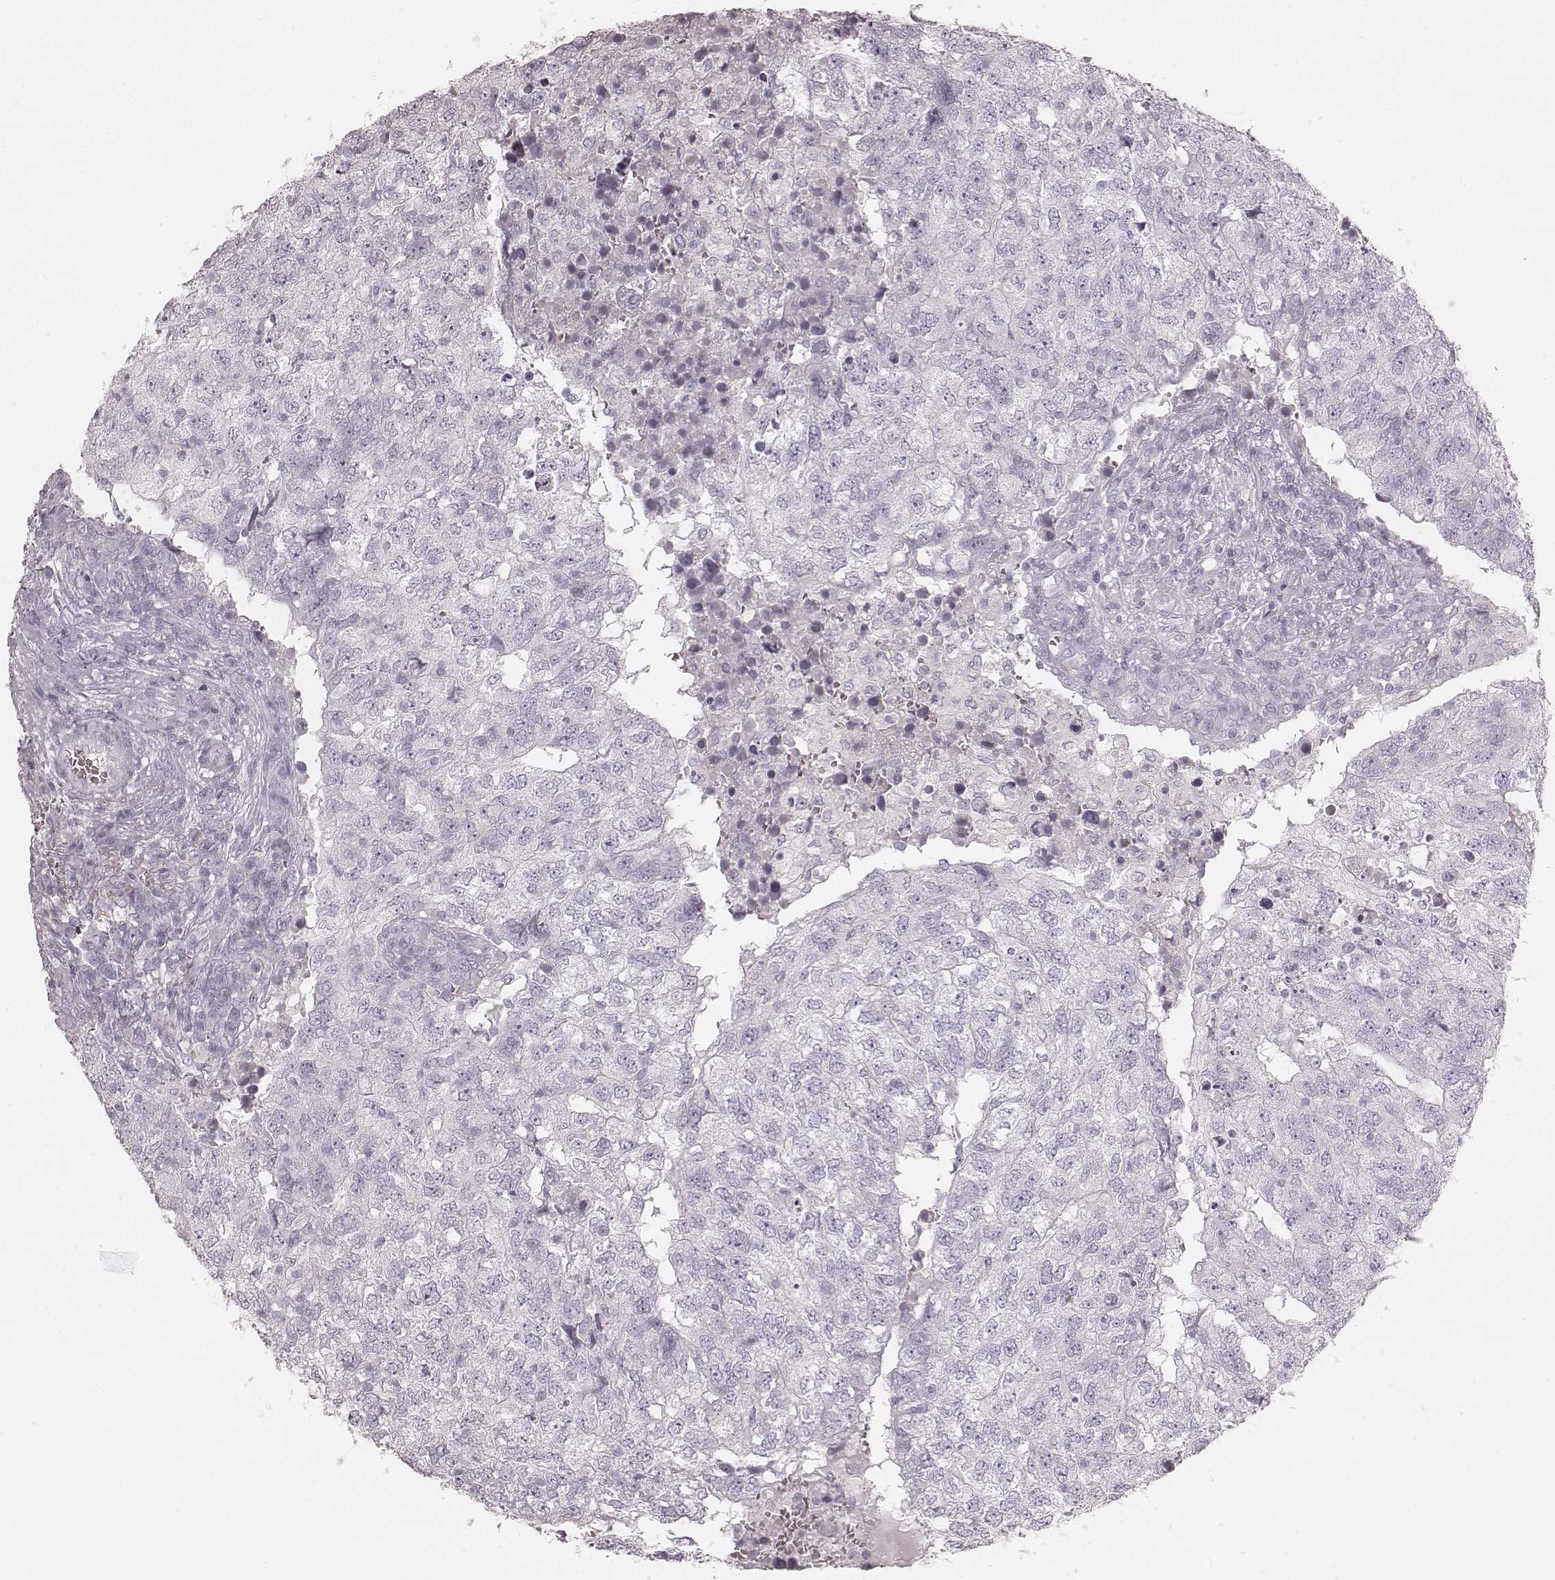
{"staining": {"intensity": "negative", "quantity": "none", "location": "none"}, "tissue": "breast cancer", "cell_type": "Tumor cells", "image_type": "cancer", "snomed": [{"axis": "morphology", "description": "Duct carcinoma"}, {"axis": "topography", "description": "Breast"}], "caption": "Immunohistochemical staining of human breast cancer displays no significant expression in tumor cells.", "gene": "KRT34", "patient": {"sex": "female", "age": 30}}